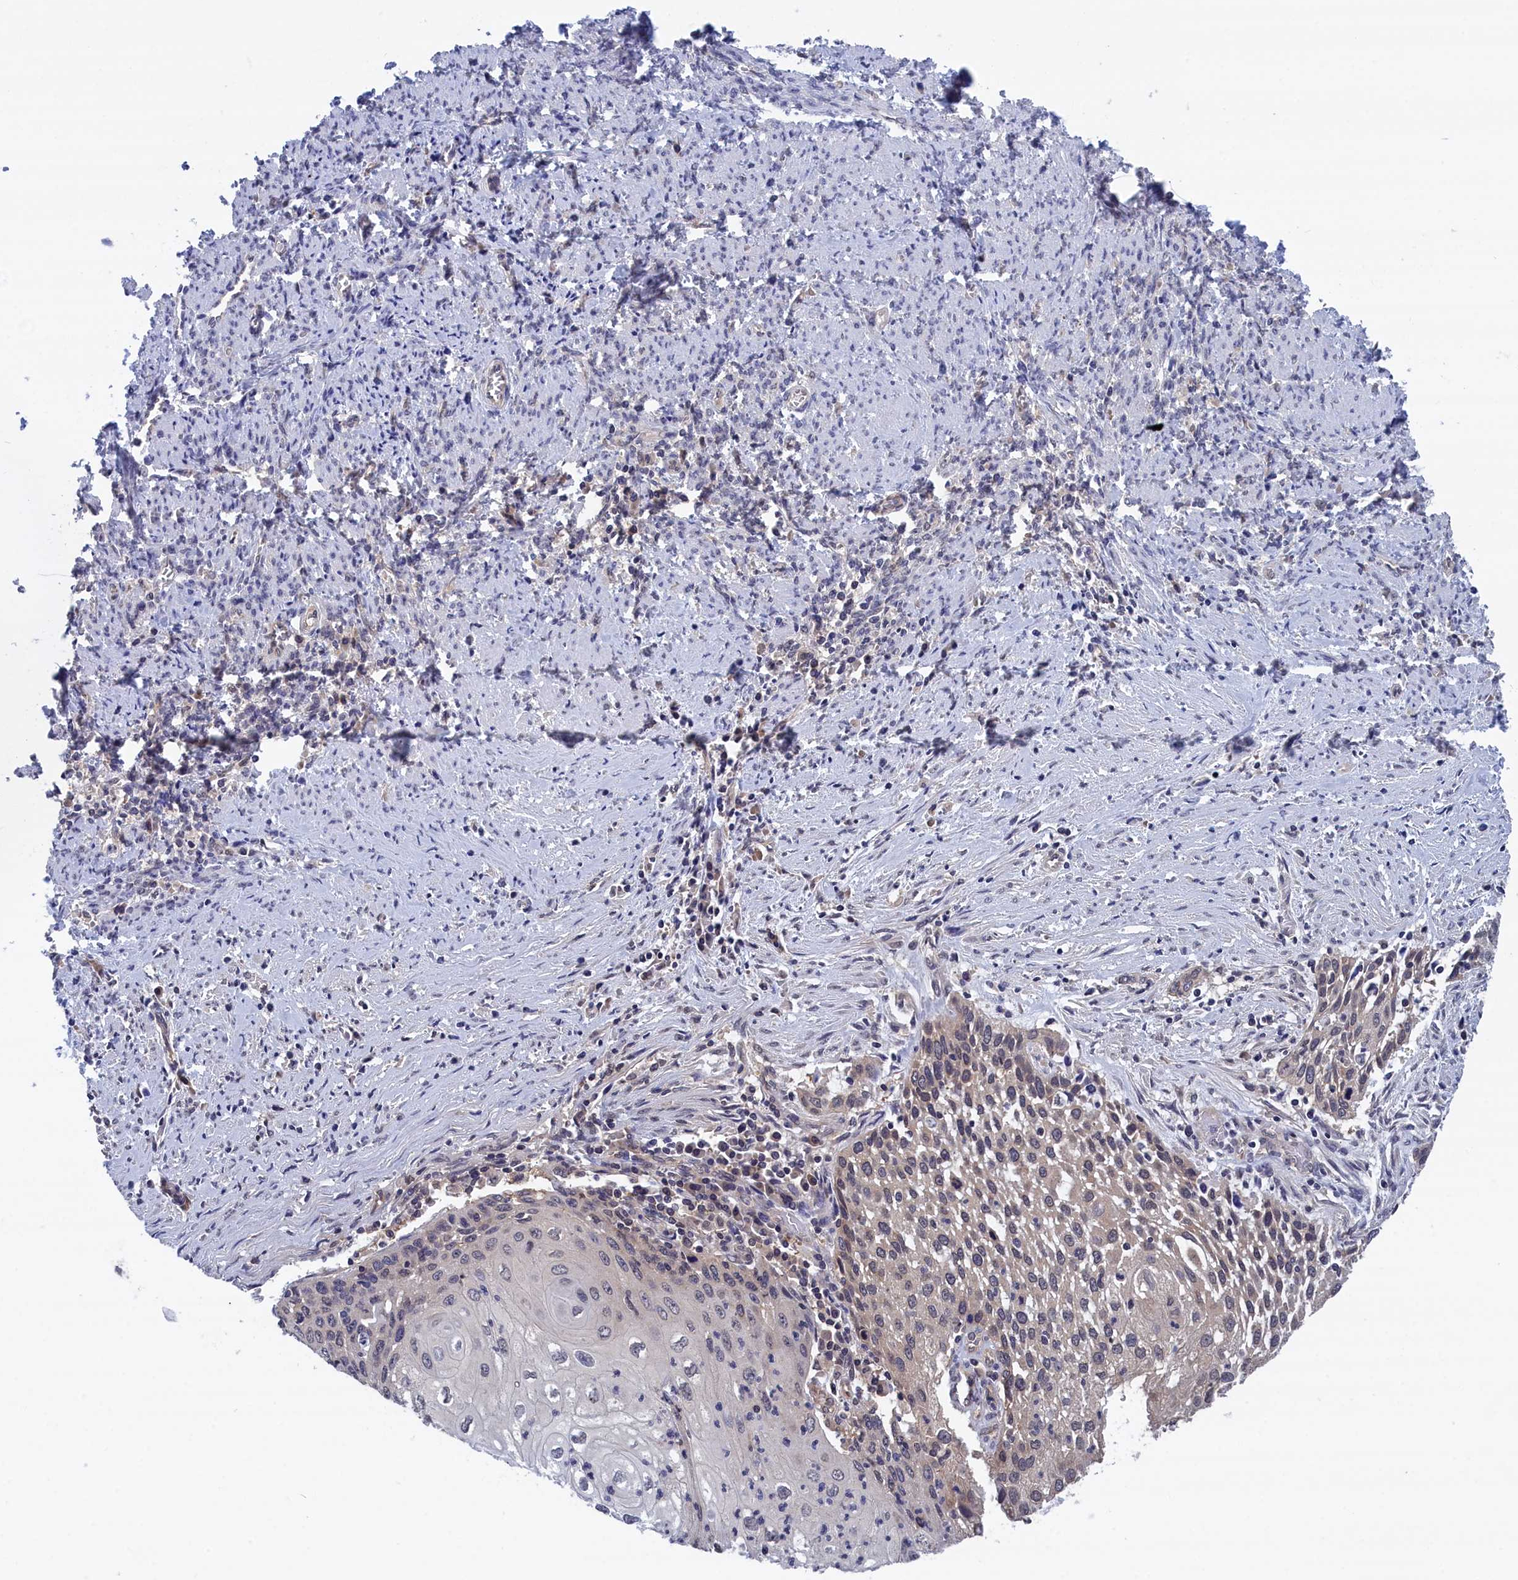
{"staining": {"intensity": "moderate", "quantity": "<25%", "location": "cytoplasmic/membranous"}, "tissue": "cervical cancer", "cell_type": "Tumor cells", "image_type": "cancer", "snomed": [{"axis": "morphology", "description": "Squamous cell carcinoma, NOS"}, {"axis": "topography", "description": "Cervix"}], "caption": "Cervical squamous cell carcinoma was stained to show a protein in brown. There is low levels of moderate cytoplasmic/membranous positivity in about <25% of tumor cells.", "gene": "PGP", "patient": {"sex": "female", "age": 67}}